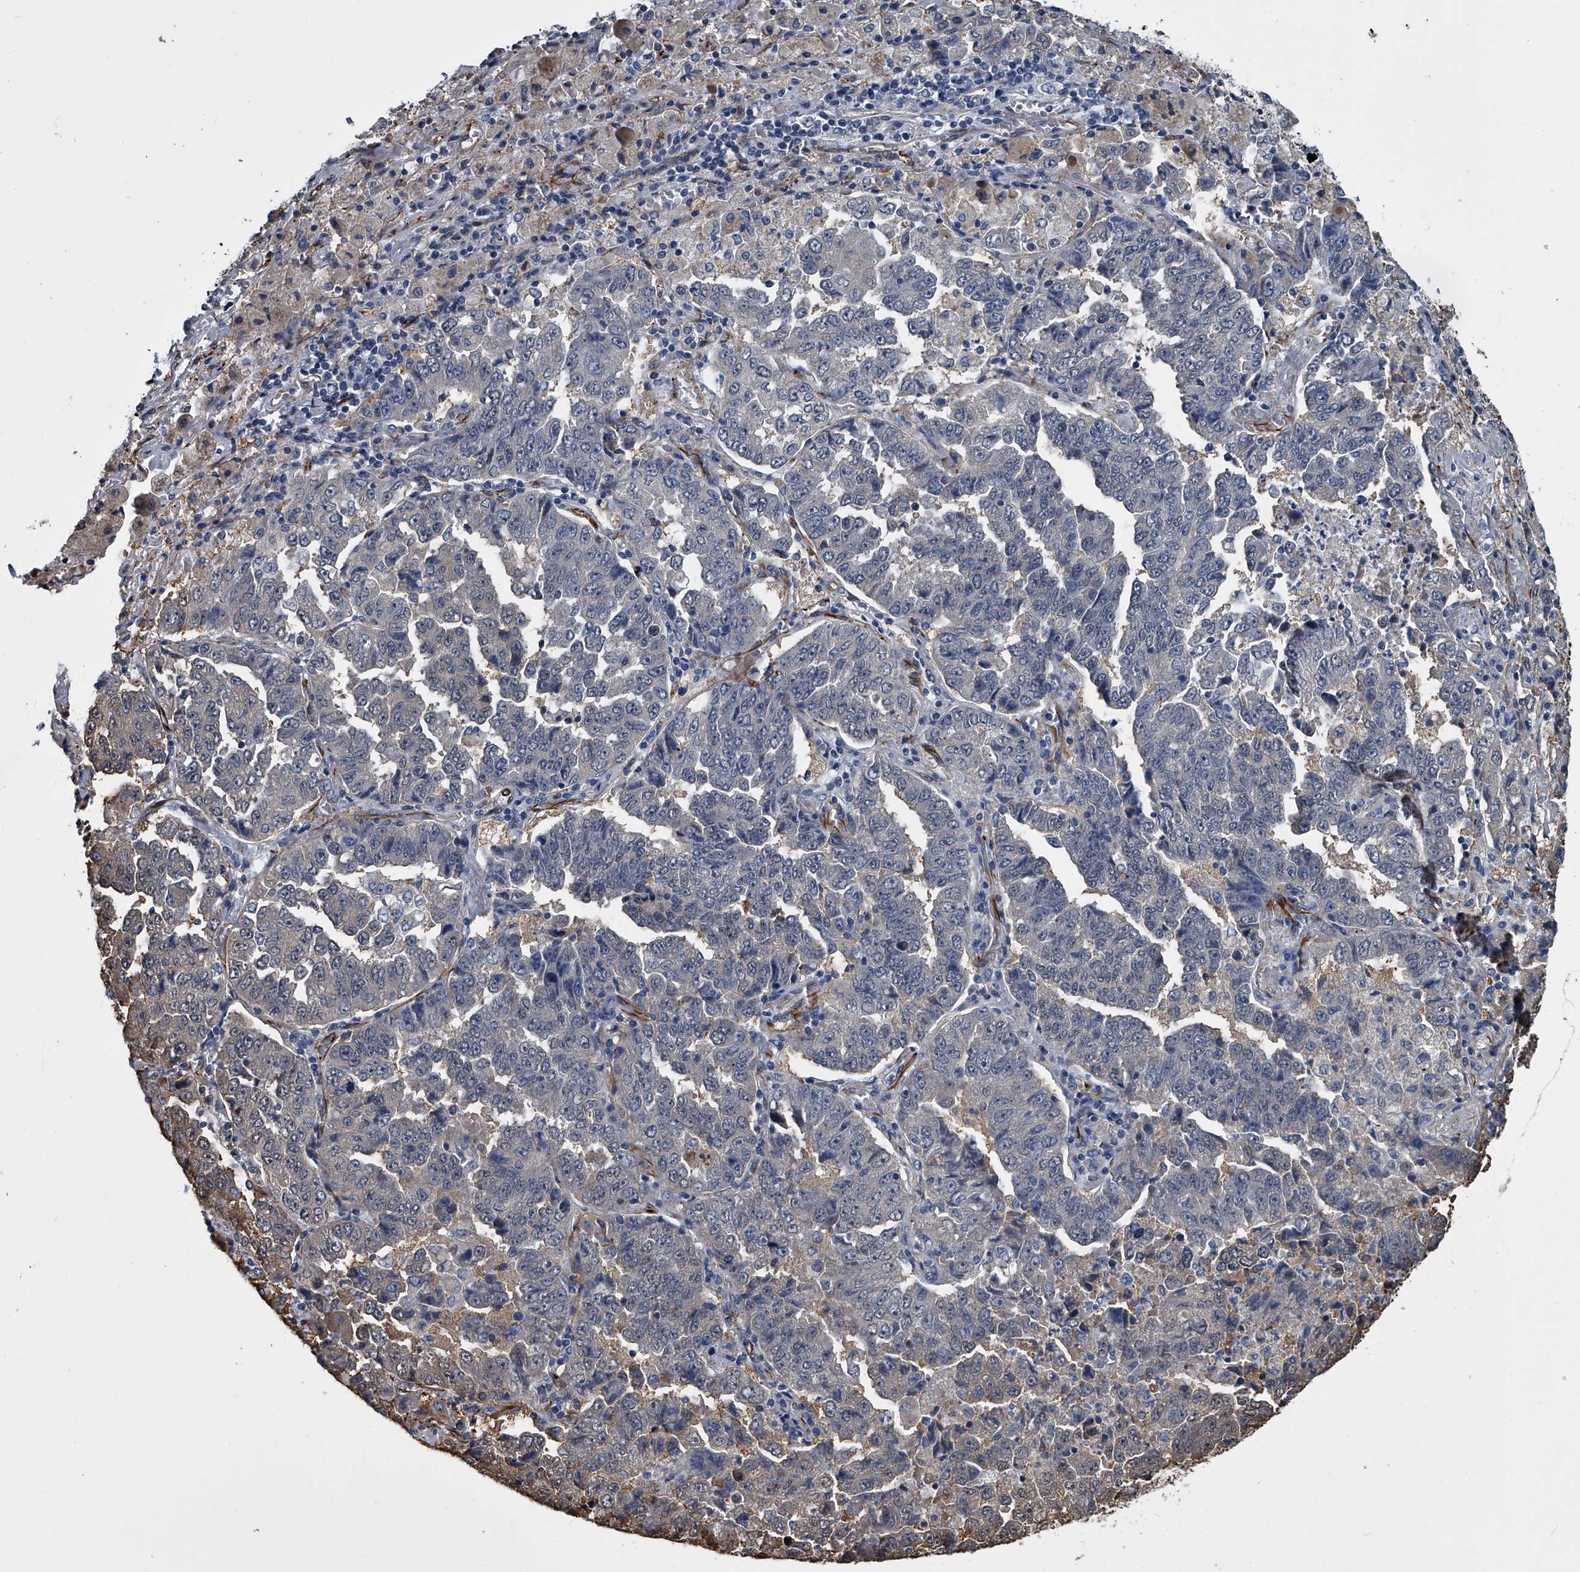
{"staining": {"intensity": "negative", "quantity": "none", "location": "none"}, "tissue": "lung cancer", "cell_type": "Tumor cells", "image_type": "cancer", "snomed": [{"axis": "morphology", "description": "Adenocarcinoma, NOS"}, {"axis": "topography", "description": "Lung"}], "caption": "This is an immunohistochemistry (IHC) micrograph of lung cancer (adenocarcinoma). There is no expression in tumor cells.", "gene": "LDLRAD2", "patient": {"sex": "female", "age": 51}}